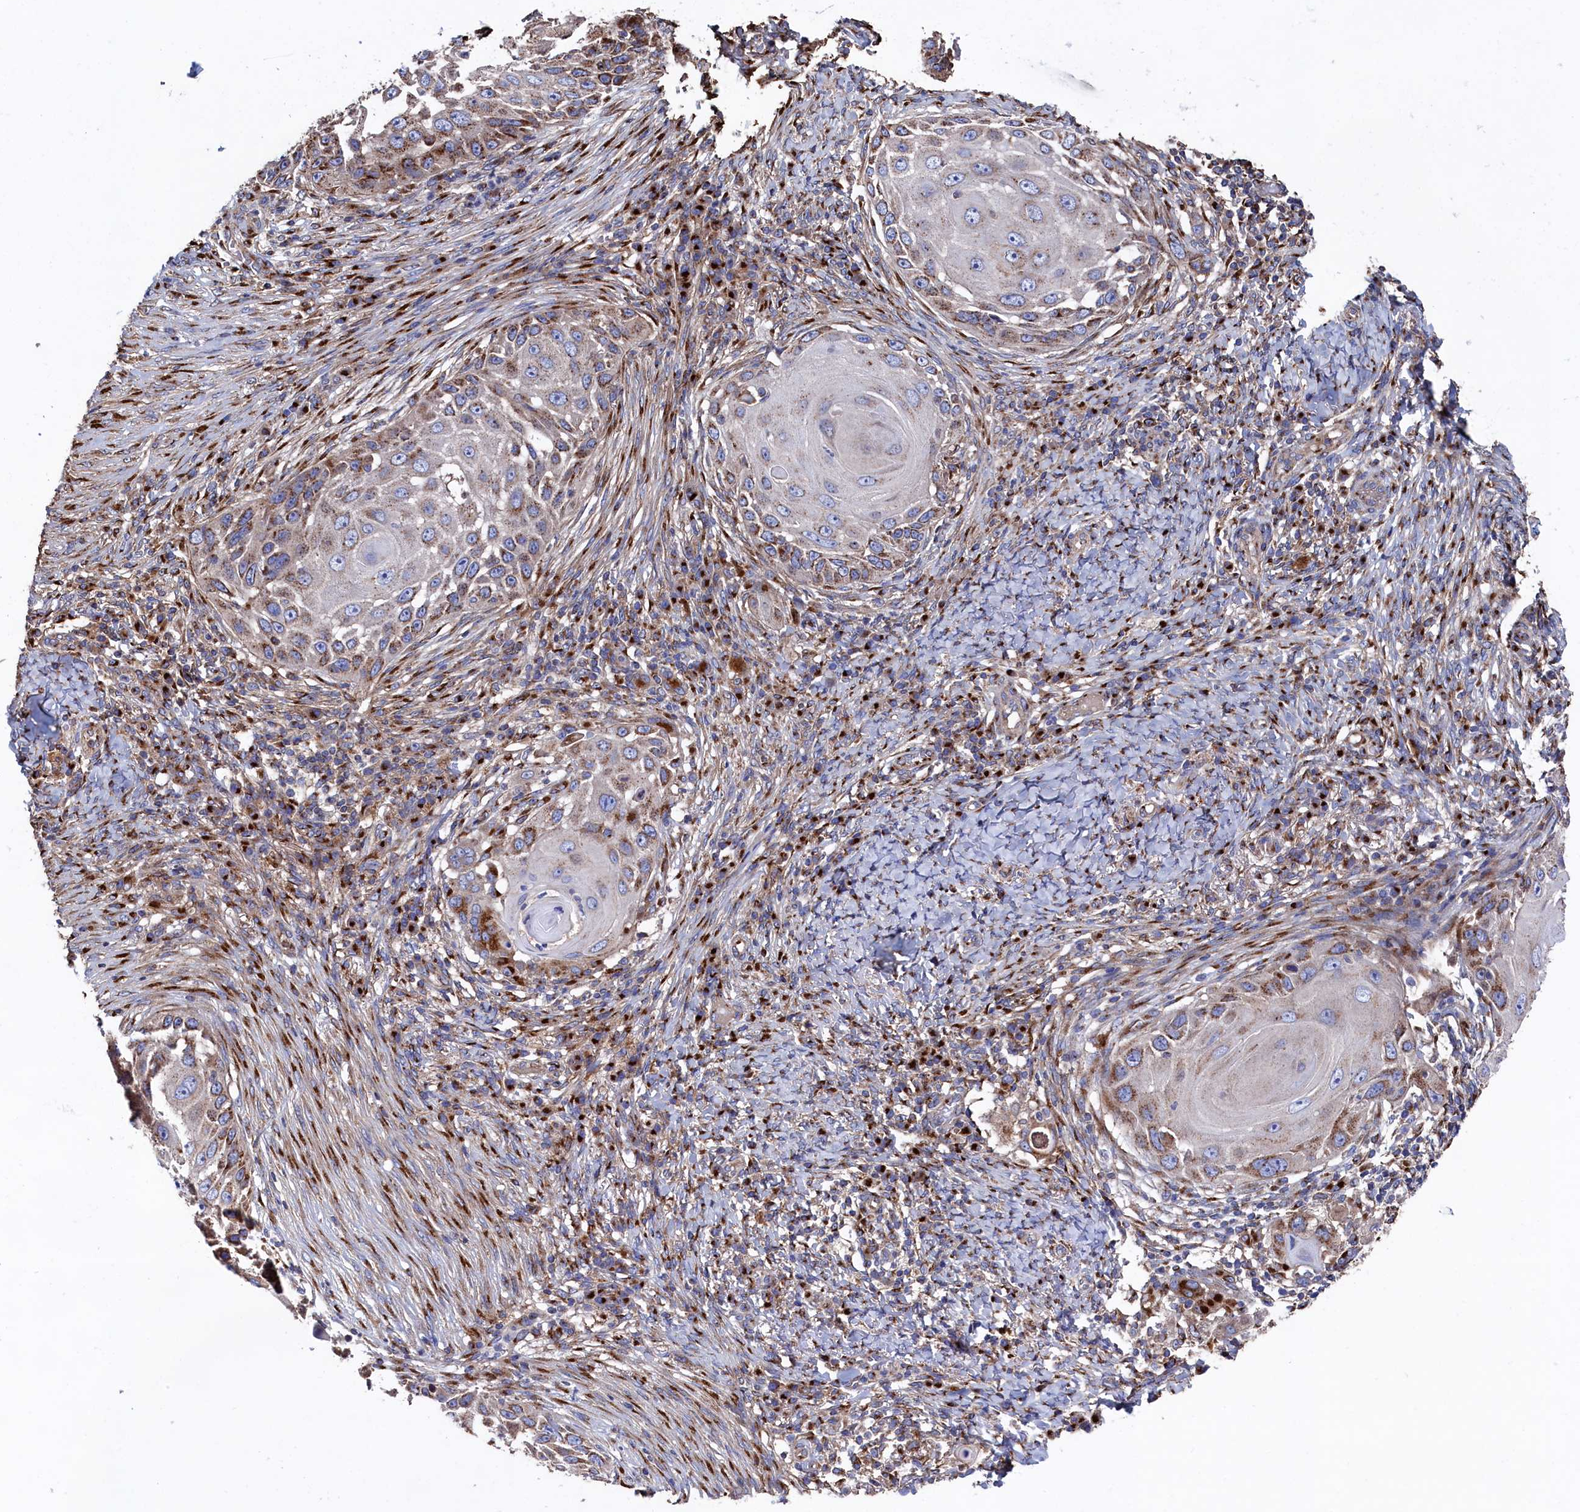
{"staining": {"intensity": "moderate", "quantity": "25%-75%", "location": "cytoplasmic/membranous"}, "tissue": "skin cancer", "cell_type": "Tumor cells", "image_type": "cancer", "snomed": [{"axis": "morphology", "description": "Squamous cell carcinoma, NOS"}, {"axis": "topography", "description": "Skin"}], "caption": "Human skin cancer stained with a brown dye shows moderate cytoplasmic/membranous positive positivity in about 25%-75% of tumor cells.", "gene": "PRRC1", "patient": {"sex": "female", "age": 44}}